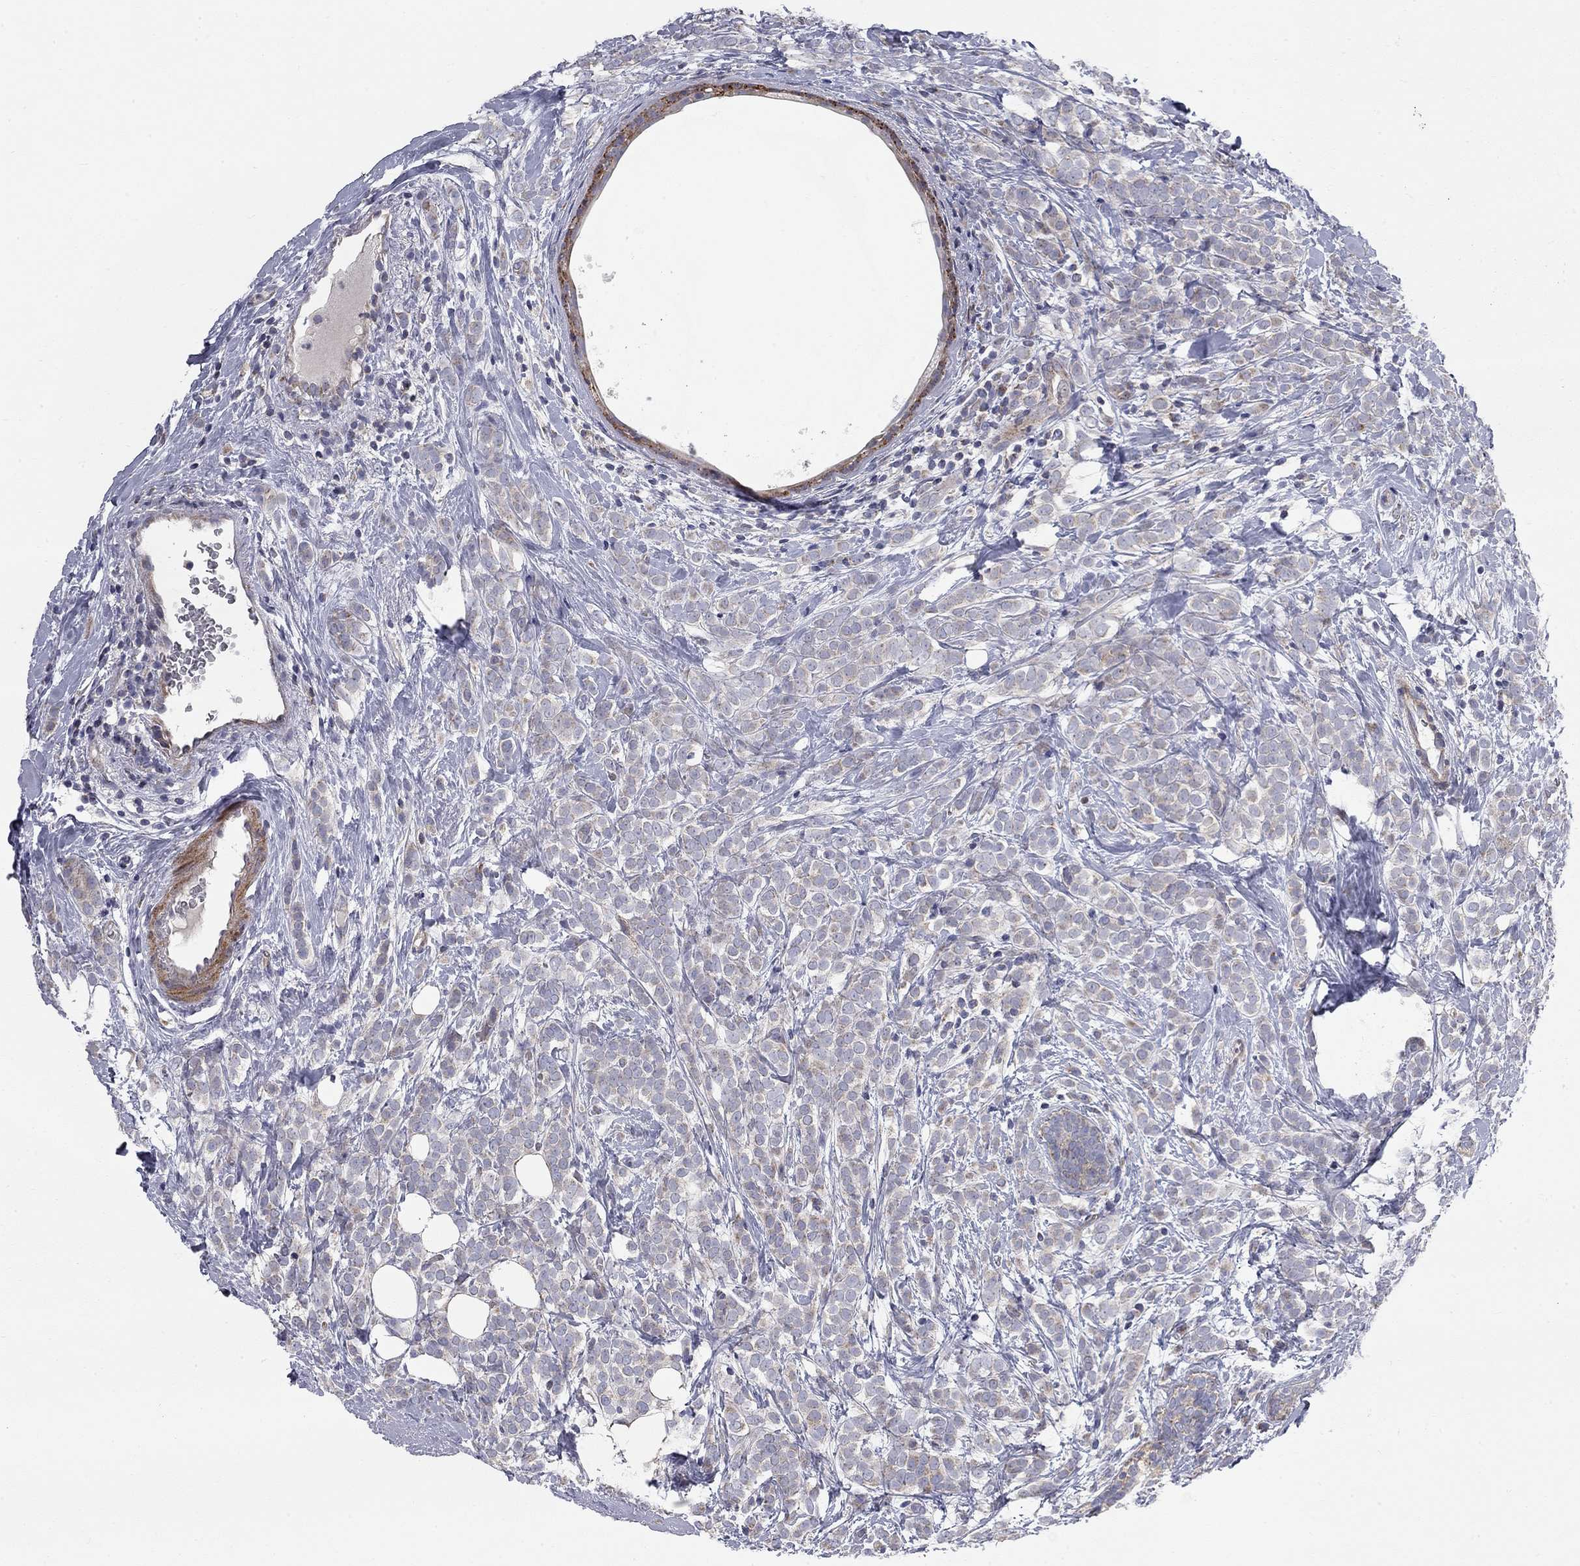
{"staining": {"intensity": "weak", "quantity": "<25%", "location": "cytoplasmic/membranous"}, "tissue": "breast cancer", "cell_type": "Tumor cells", "image_type": "cancer", "snomed": [{"axis": "morphology", "description": "Lobular carcinoma"}, {"axis": "topography", "description": "Breast"}], "caption": "An immunohistochemistry photomicrograph of breast cancer (lobular carcinoma) is shown. There is no staining in tumor cells of breast cancer (lobular carcinoma).", "gene": "KANSL1L", "patient": {"sex": "female", "age": 49}}